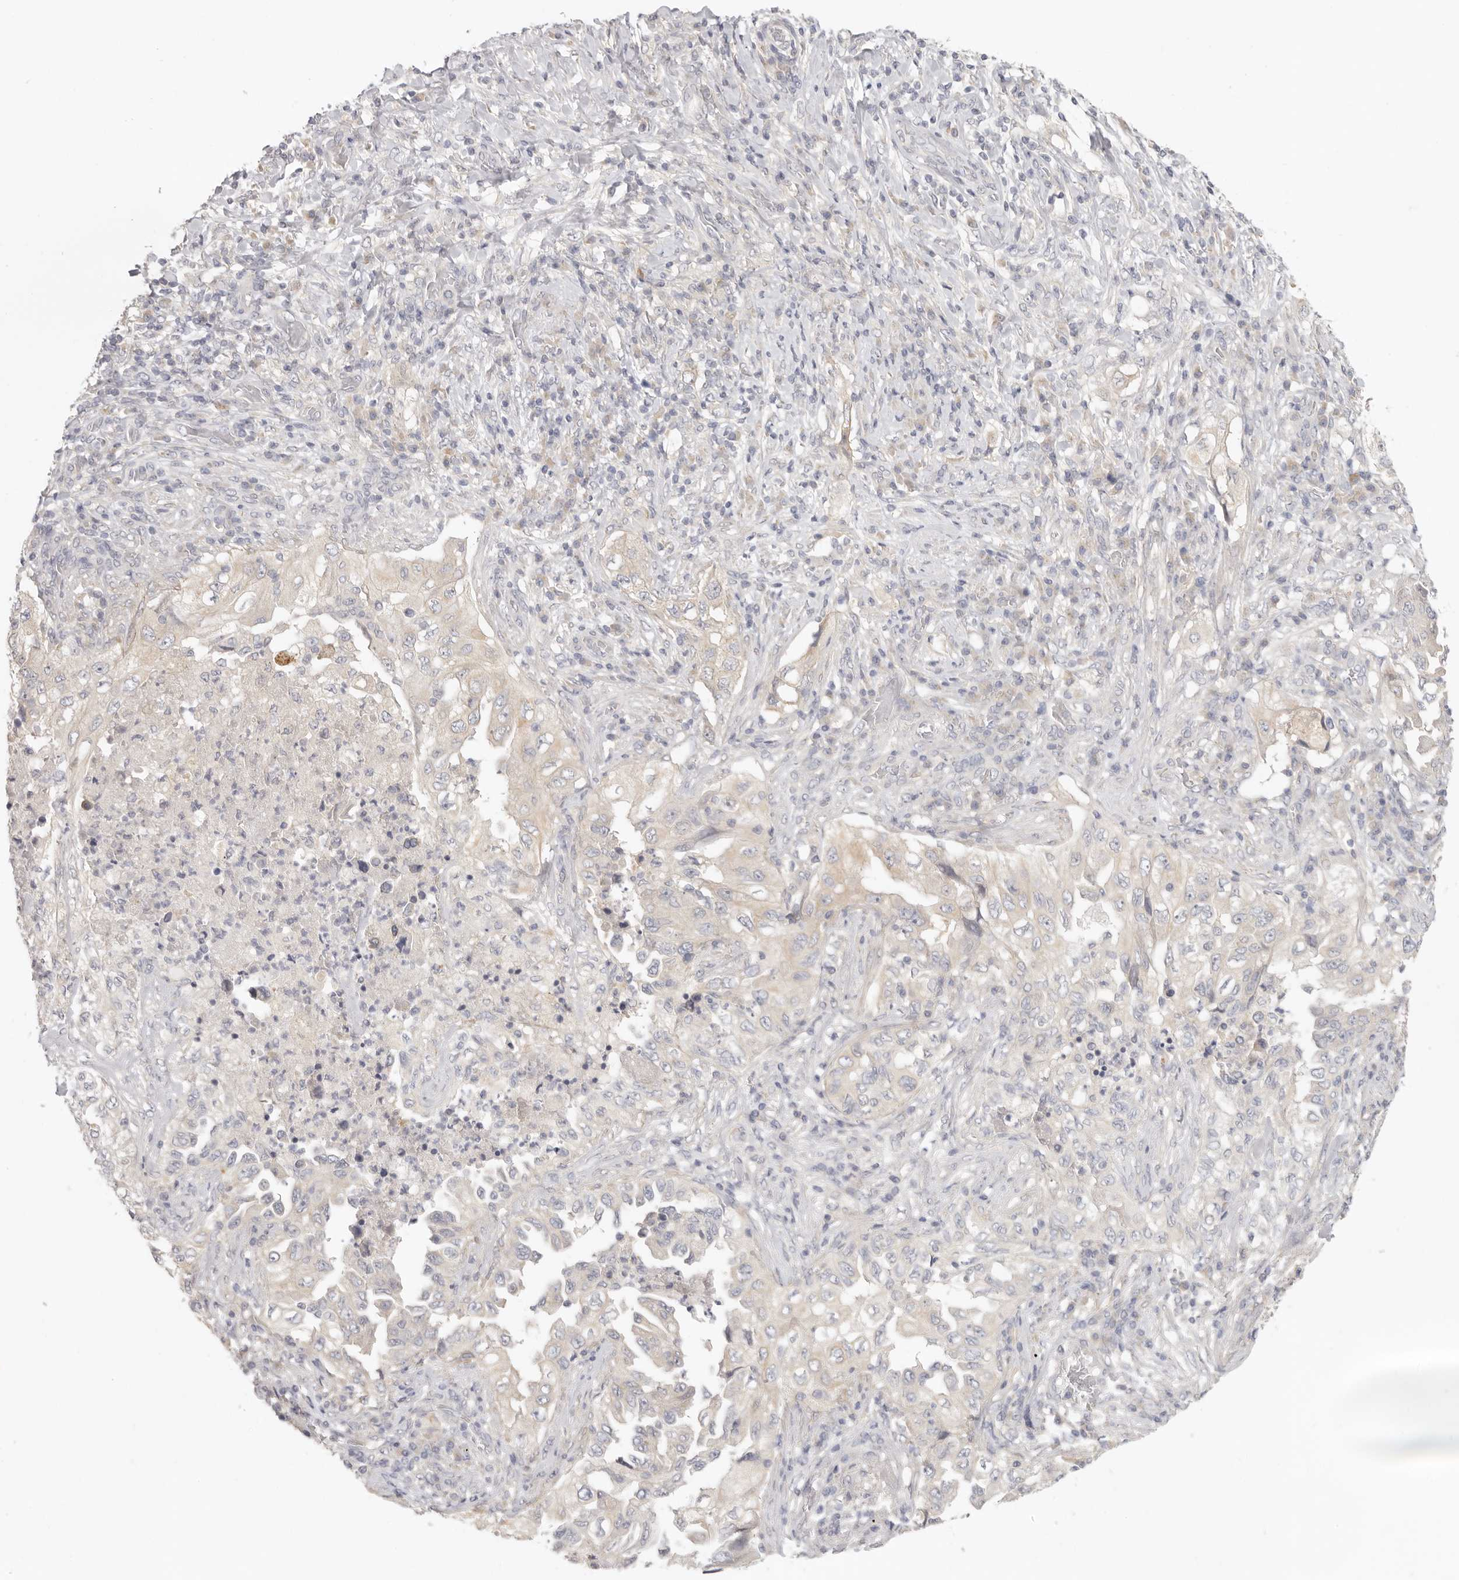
{"staining": {"intensity": "negative", "quantity": "none", "location": "none"}, "tissue": "lung cancer", "cell_type": "Tumor cells", "image_type": "cancer", "snomed": [{"axis": "morphology", "description": "Adenocarcinoma, NOS"}, {"axis": "topography", "description": "Lung"}], "caption": "An image of human lung cancer (adenocarcinoma) is negative for staining in tumor cells.", "gene": "AHDC1", "patient": {"sex": "female", "age": 51}}